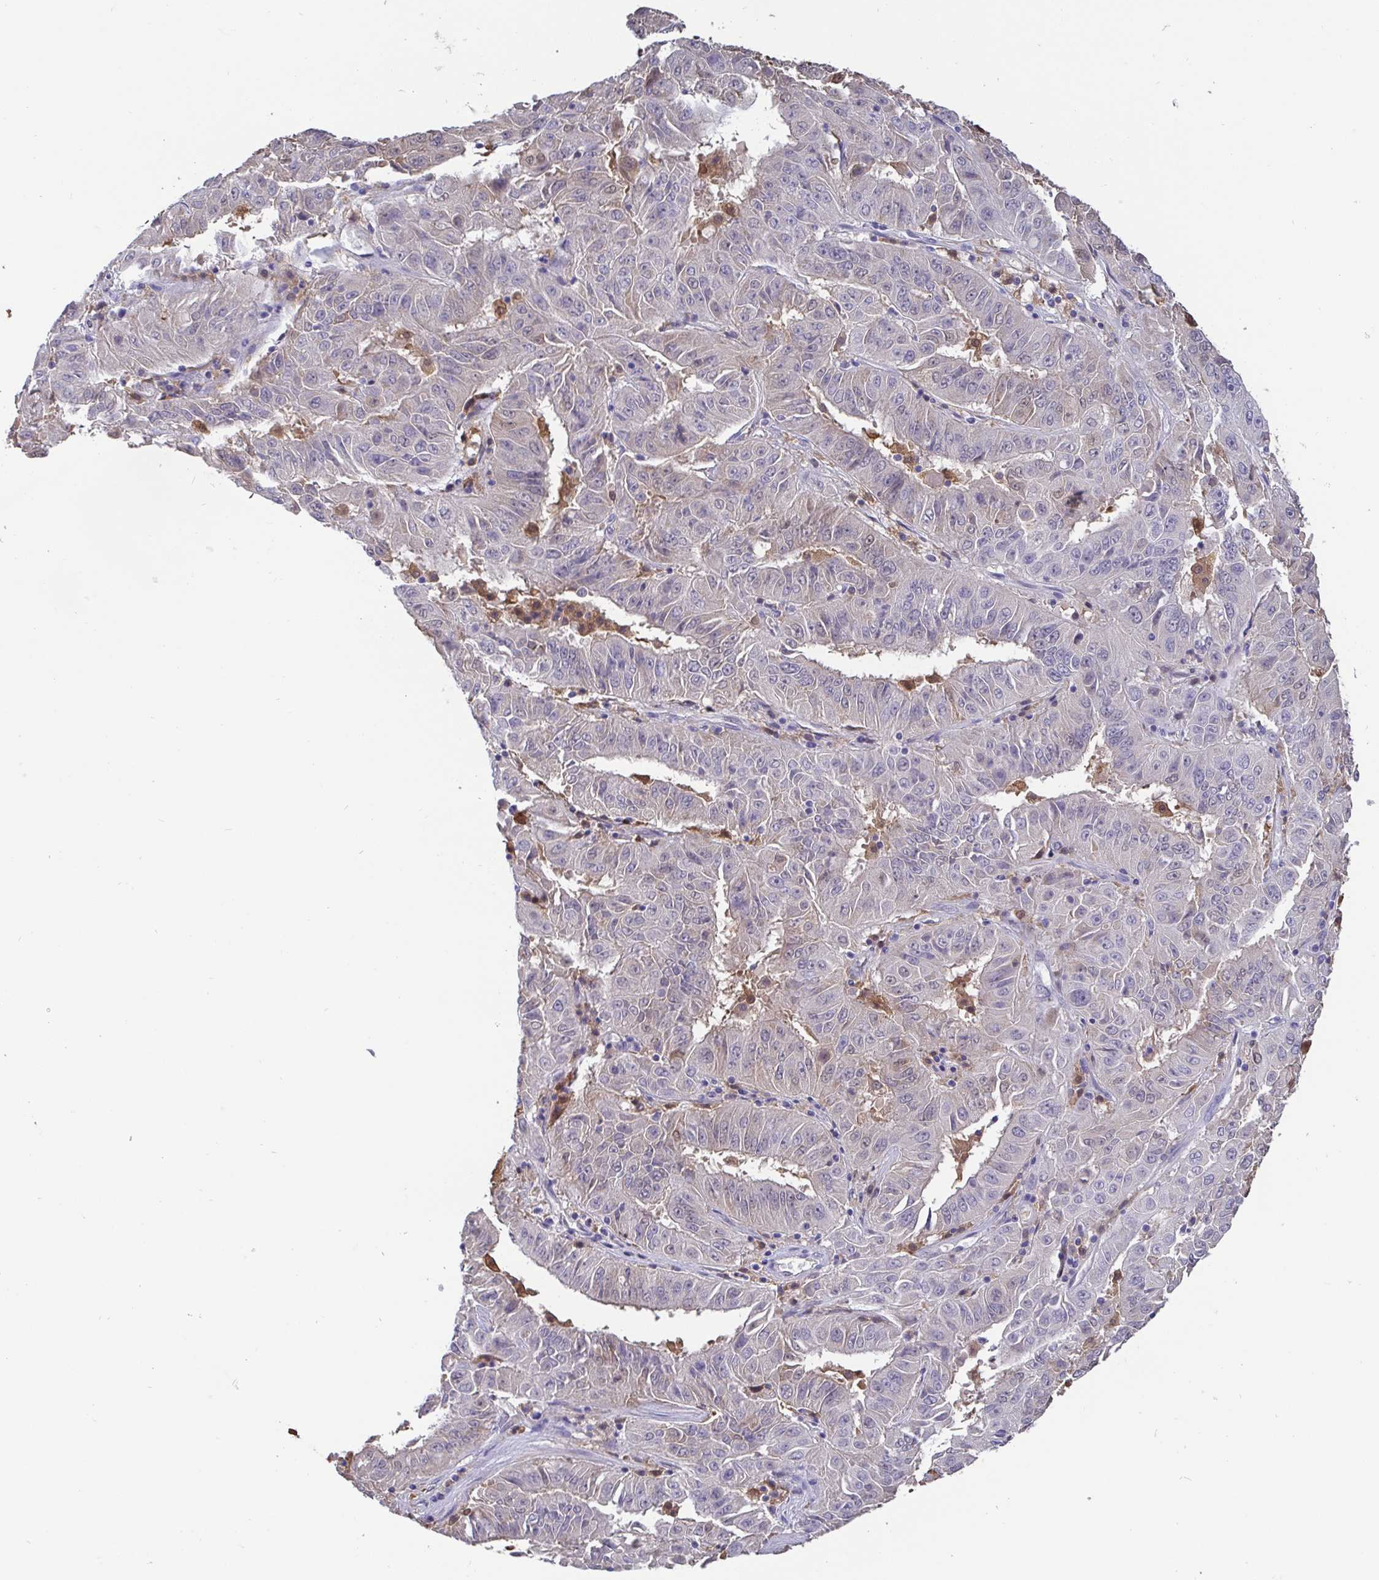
{"staining": {"intensity": "negative", "quantity": "none", "location": "none"}, "tissue": "pancreatic cancer", "cell_type": "Tumor cells", "image_type": "cancer", "snomed": [{"axis": "morphology", "description": "Adenocarcinoma, NOS"}, {"axis": "topography", "description": "Pancreas"}], "caption": "An immunohistochemistry image of pancreatic cancer (adenocarcinoma) is shown. There is no staining in tumor cells of pancreatic cancer (adenocarcinoma).", "gene": "IDH1", "patient": {"sex": "male", "age": 63}}